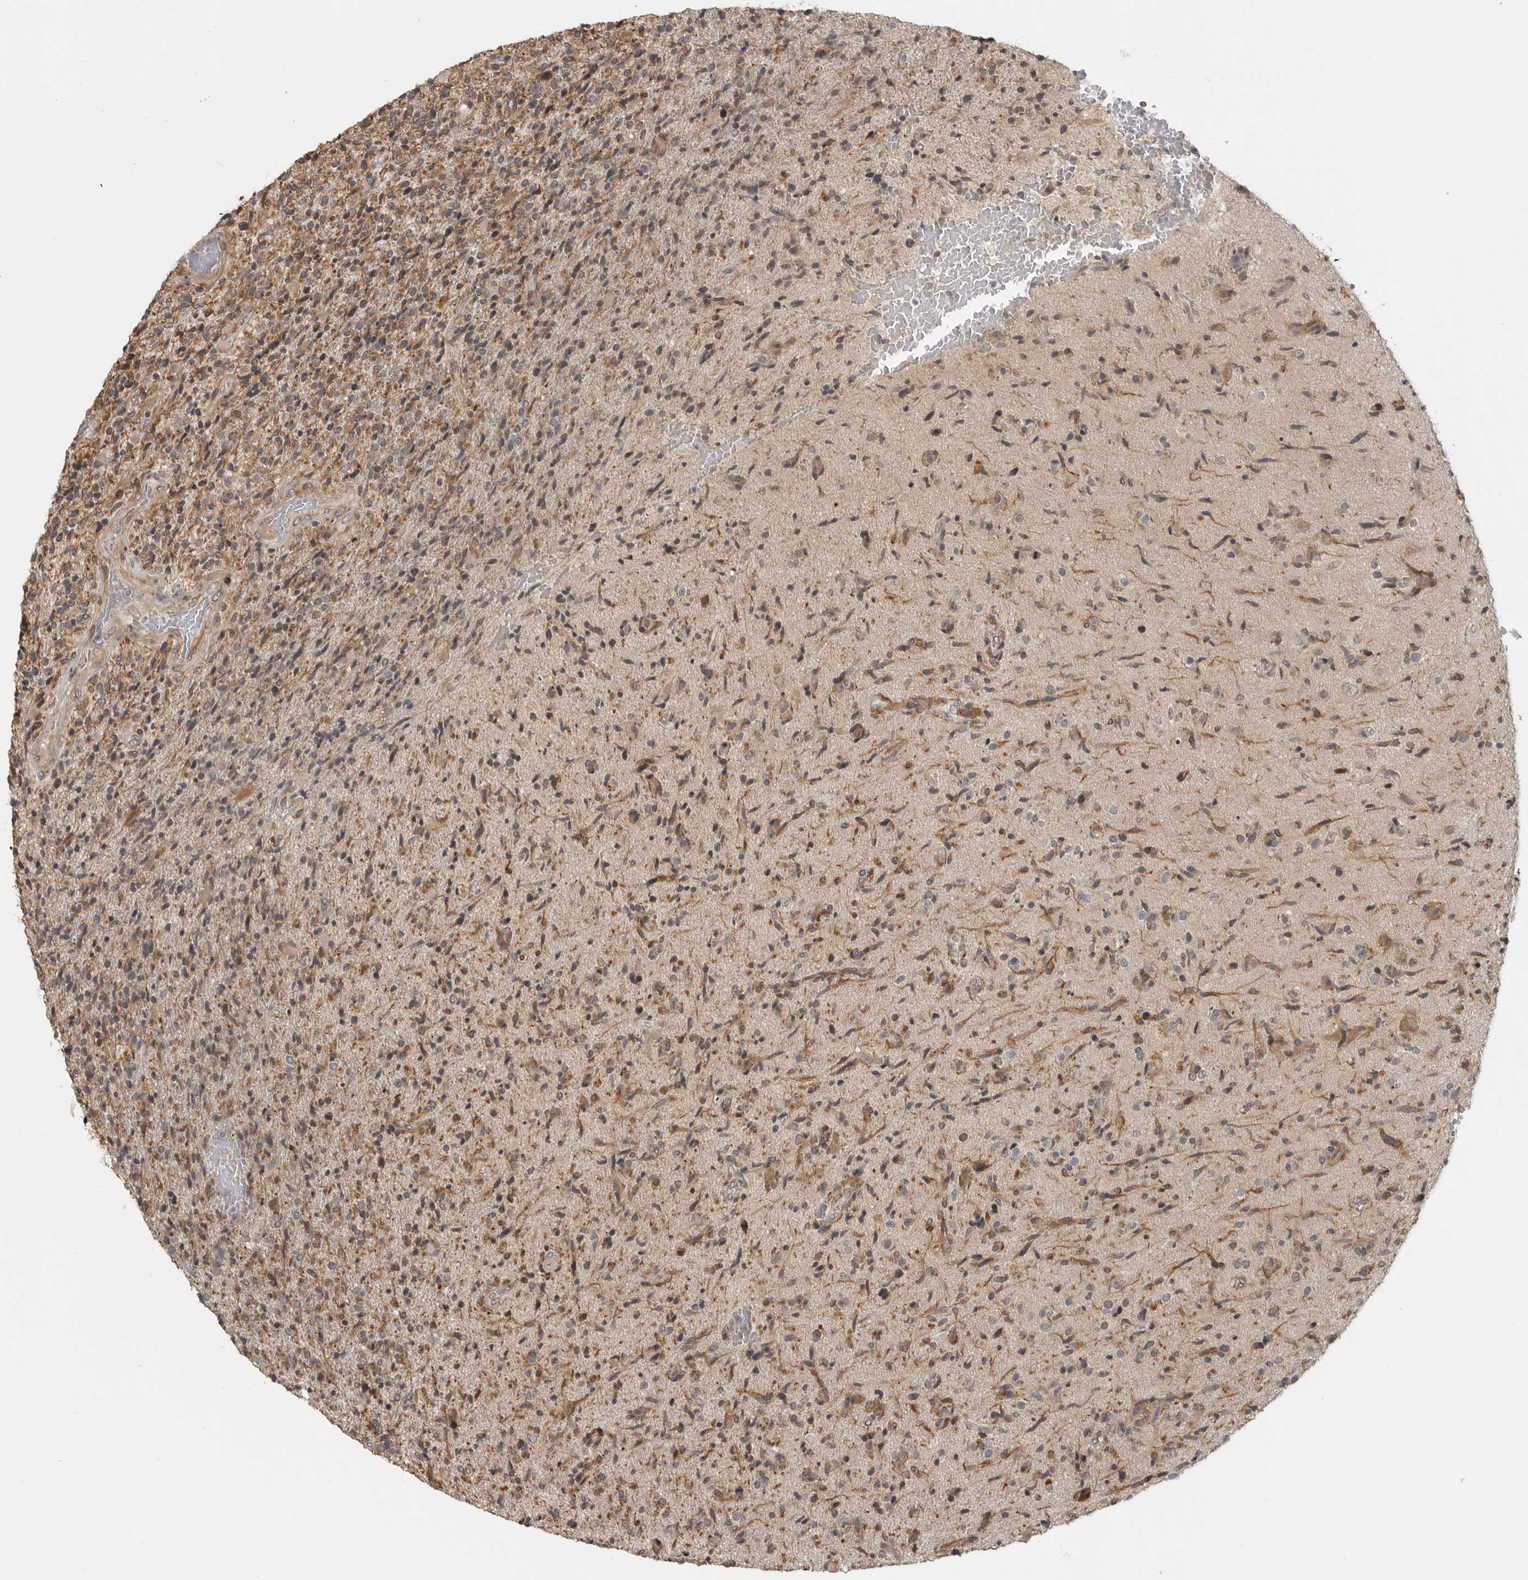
{"staining": {"intensity": "weak", "quantity": ">75%", "location": "cytoplasmic/membranous"}, "tissue": "glioma", "cell_type": "Tumor cells", "image_type": "cancer", "snomed": [{"axis": "morphology", "description": "Glioma, malignant, High grade"}, {"axis": "topography", "description": "Brain"}], "caption": "Brown immunohistochemical staining in high-grade glioma (malignant) demonstrates weak cytoplasmic/membranous expression in about >75% of tumor cells. (DAB (3,3'-diaminobenzidine) = brown stain, brightfield microscopy at high magnification).", "gene": "CEP295NL", "patient": {"sex": "male", "age": 72}}